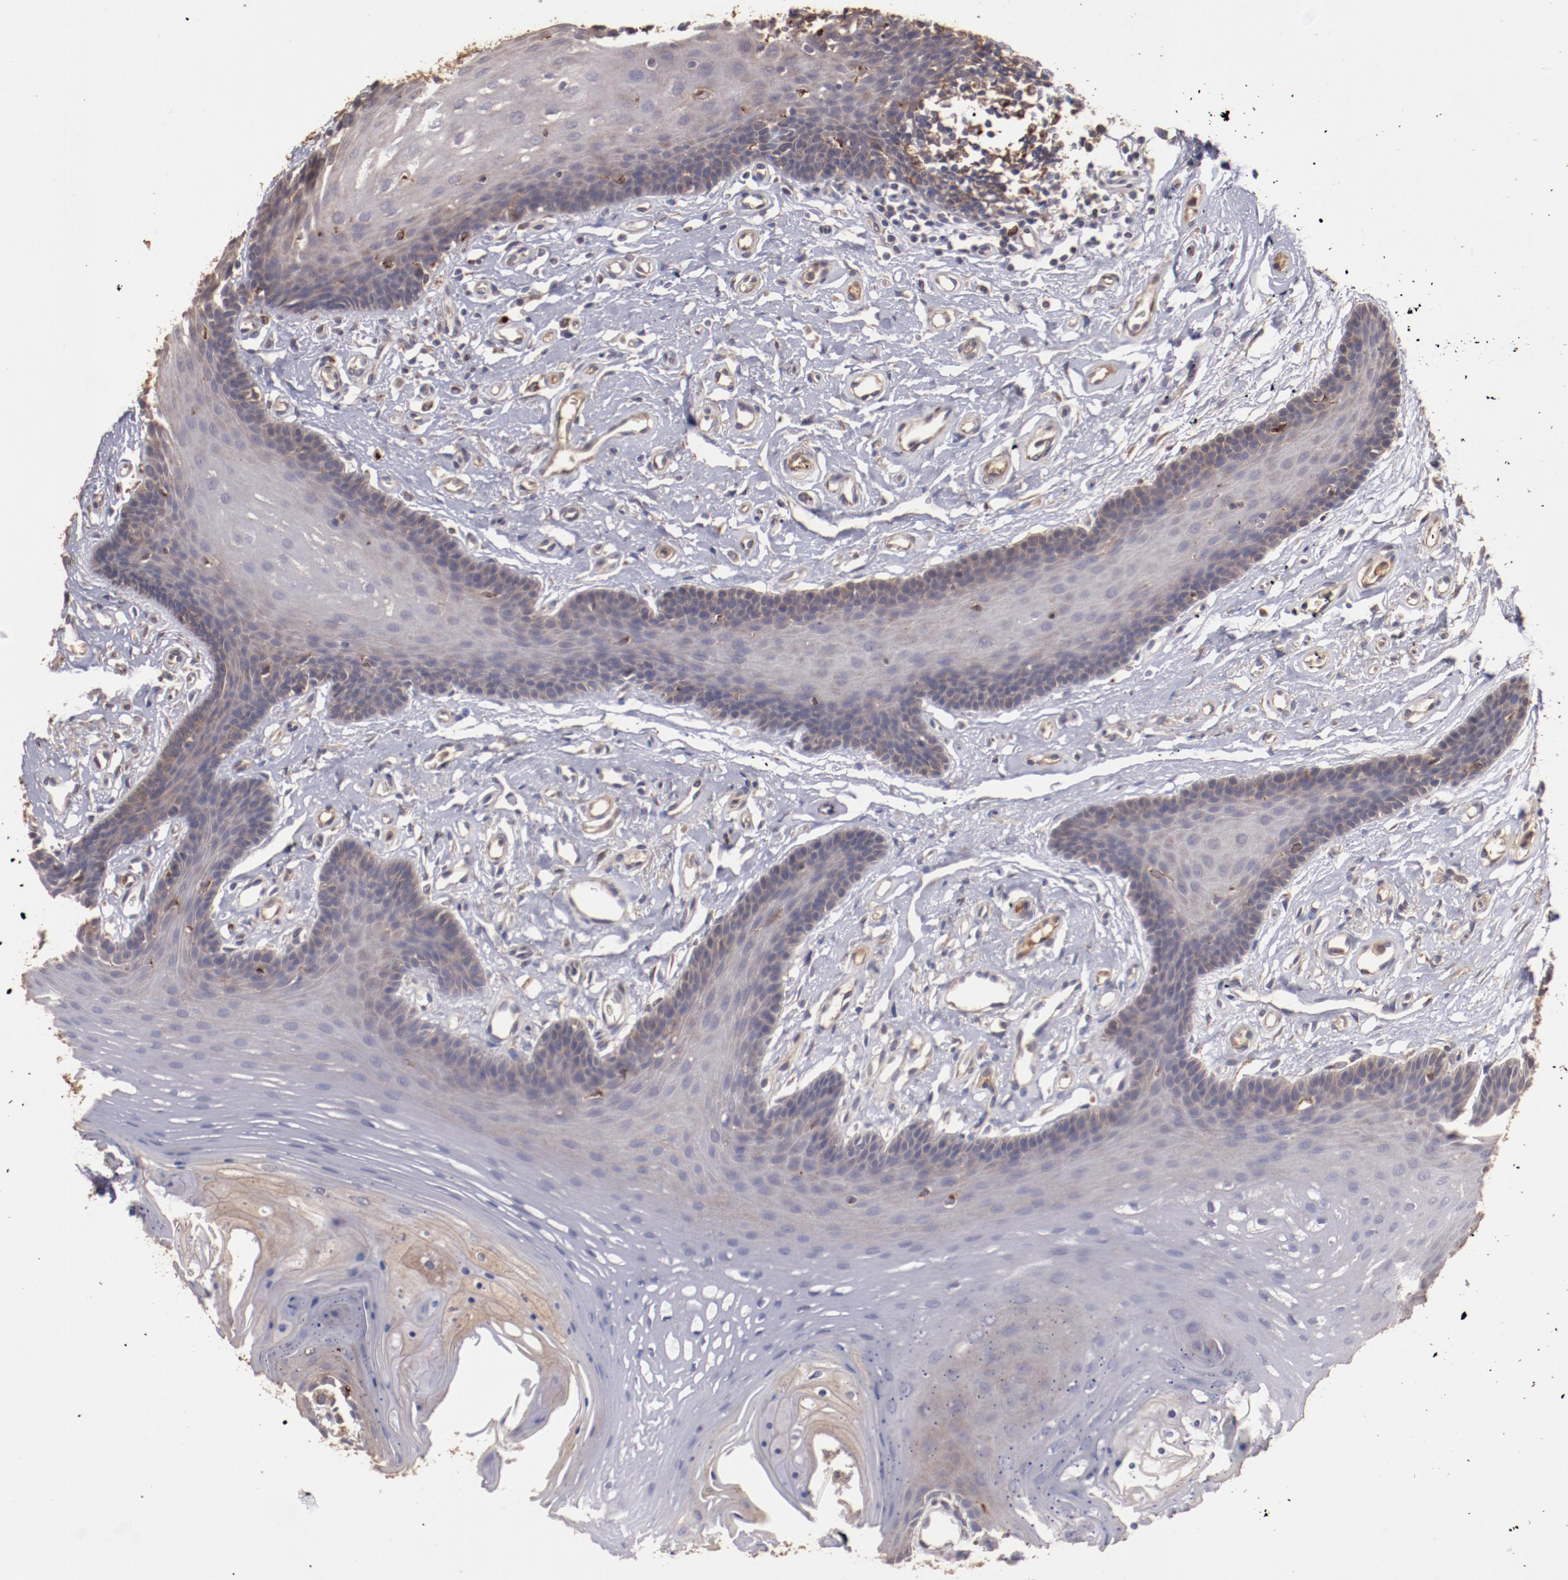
{"staining": {"intensity": "weak", "quantity": "25%-75%", "location": "cytoplasmic/membranous"}, "tissue": "oral mucosa", "cell_type": "Squamous epithelial cells", "image_type": "normal", "snomed": [{"axis": "morphology", "description": "Normal tissue, NOS"}, {"axis": "topography", "description": "Oral tissue"}], "caption": "Immunohistochemistry of normal human oral mucosa exhibits low levels of weak cytoplasmic/membranous positivity in approximately 25%-75% of squamous epithelial cells.", "gene": "SRRD", "patient": {"sex": "male", "age": 62}}